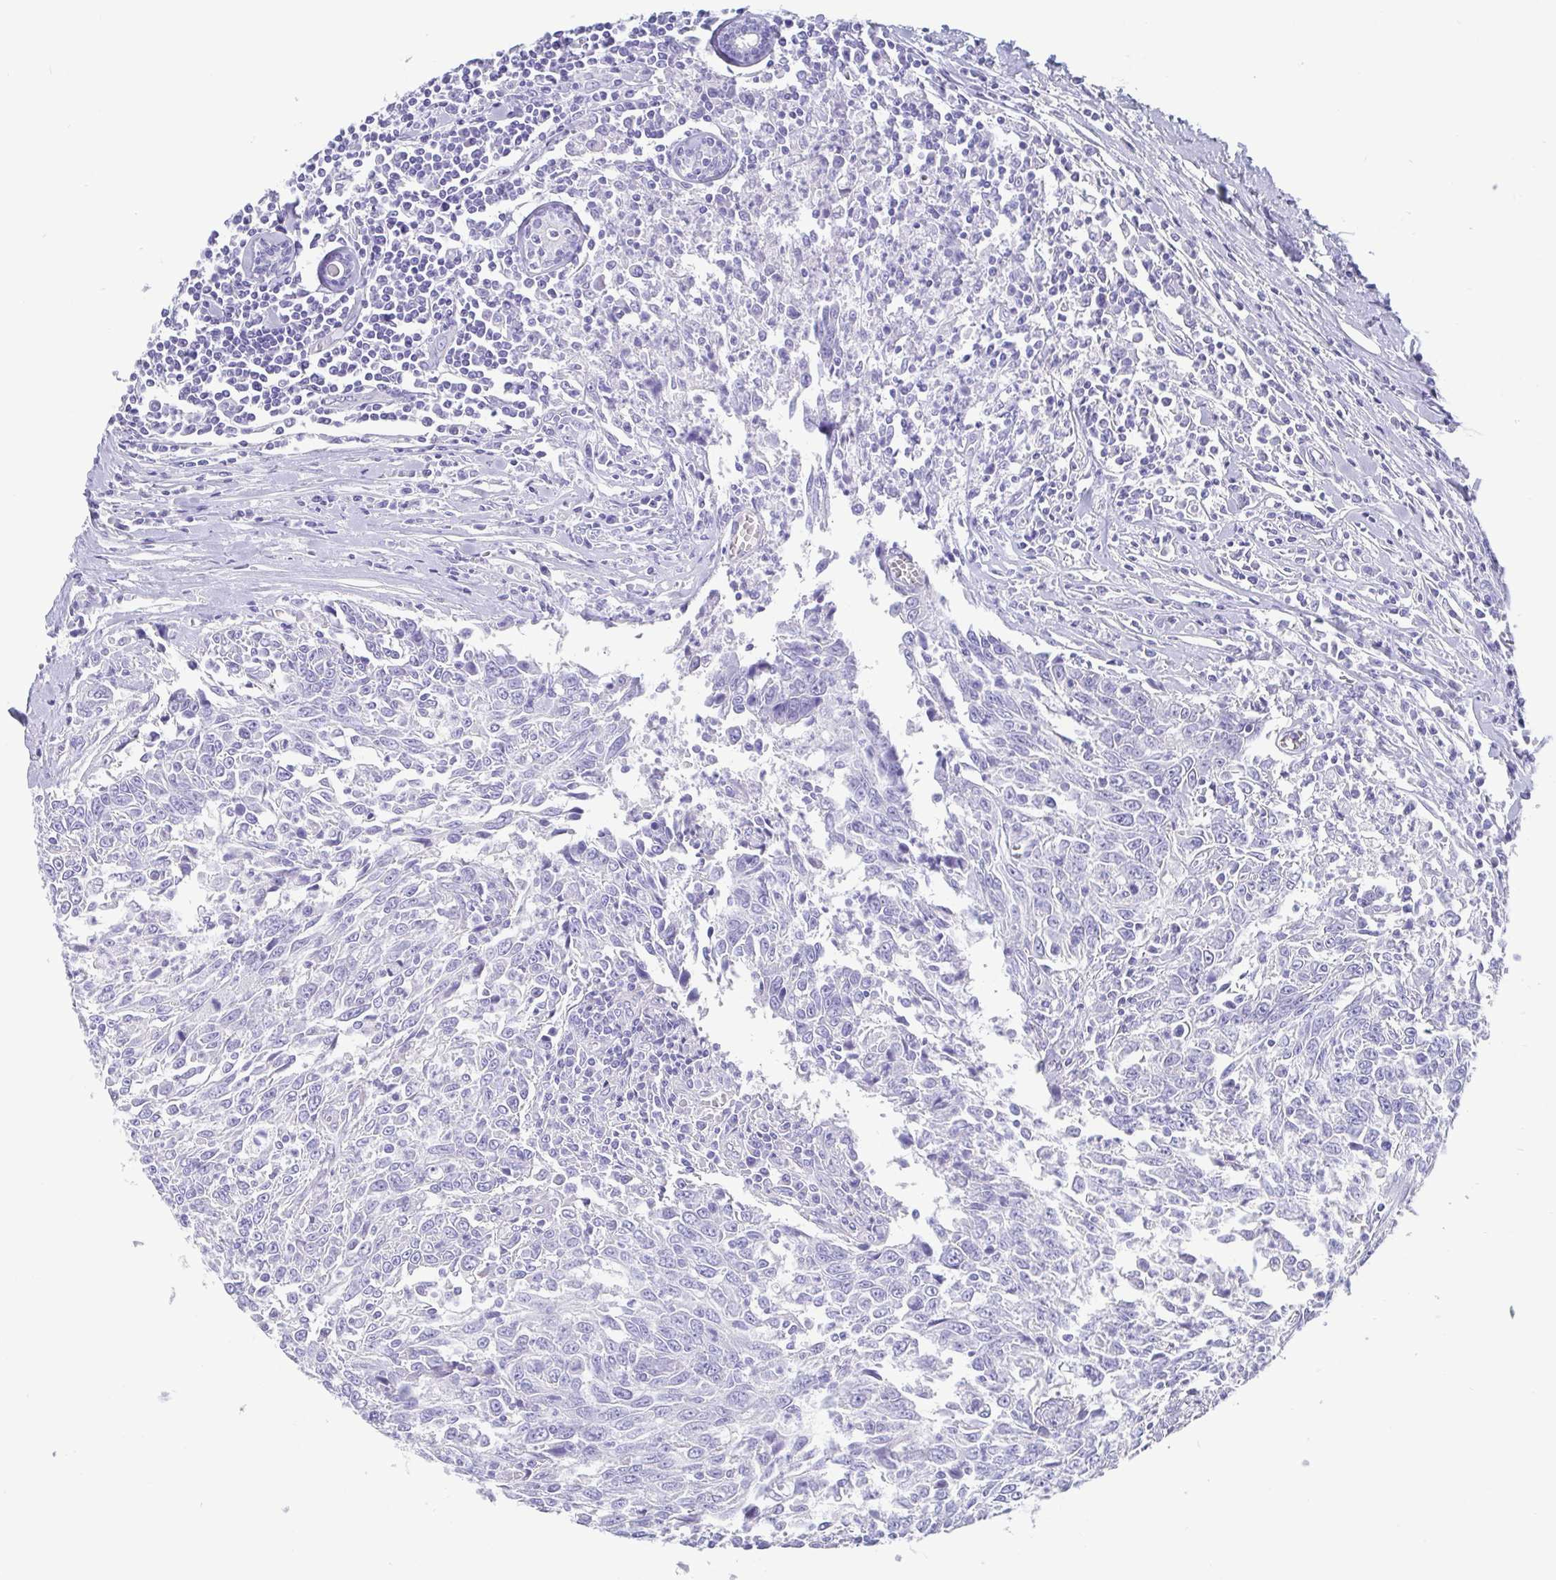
{"staining": {"intensity": "negative", "quantity": "none", "location": "none"}, "tissue": "breast cancer", "cell_type": "Tumor cells", "image_type": "cancer", "snomed": [{"axis": "morphology", "description": "Duct carcinoma"}, {"axis": "topography", "description": "Breast"}], "caption": "This micrograph is of breast cancer (infiltrating ductal carcinoma) stained with immunohistochemistry (IHC) to label a protein in brown with the nuclei are counter-stained blue. There is no staining in tumor cells.", "gene": "SCGN", "patient": {"sex": "female", "age": 50}}